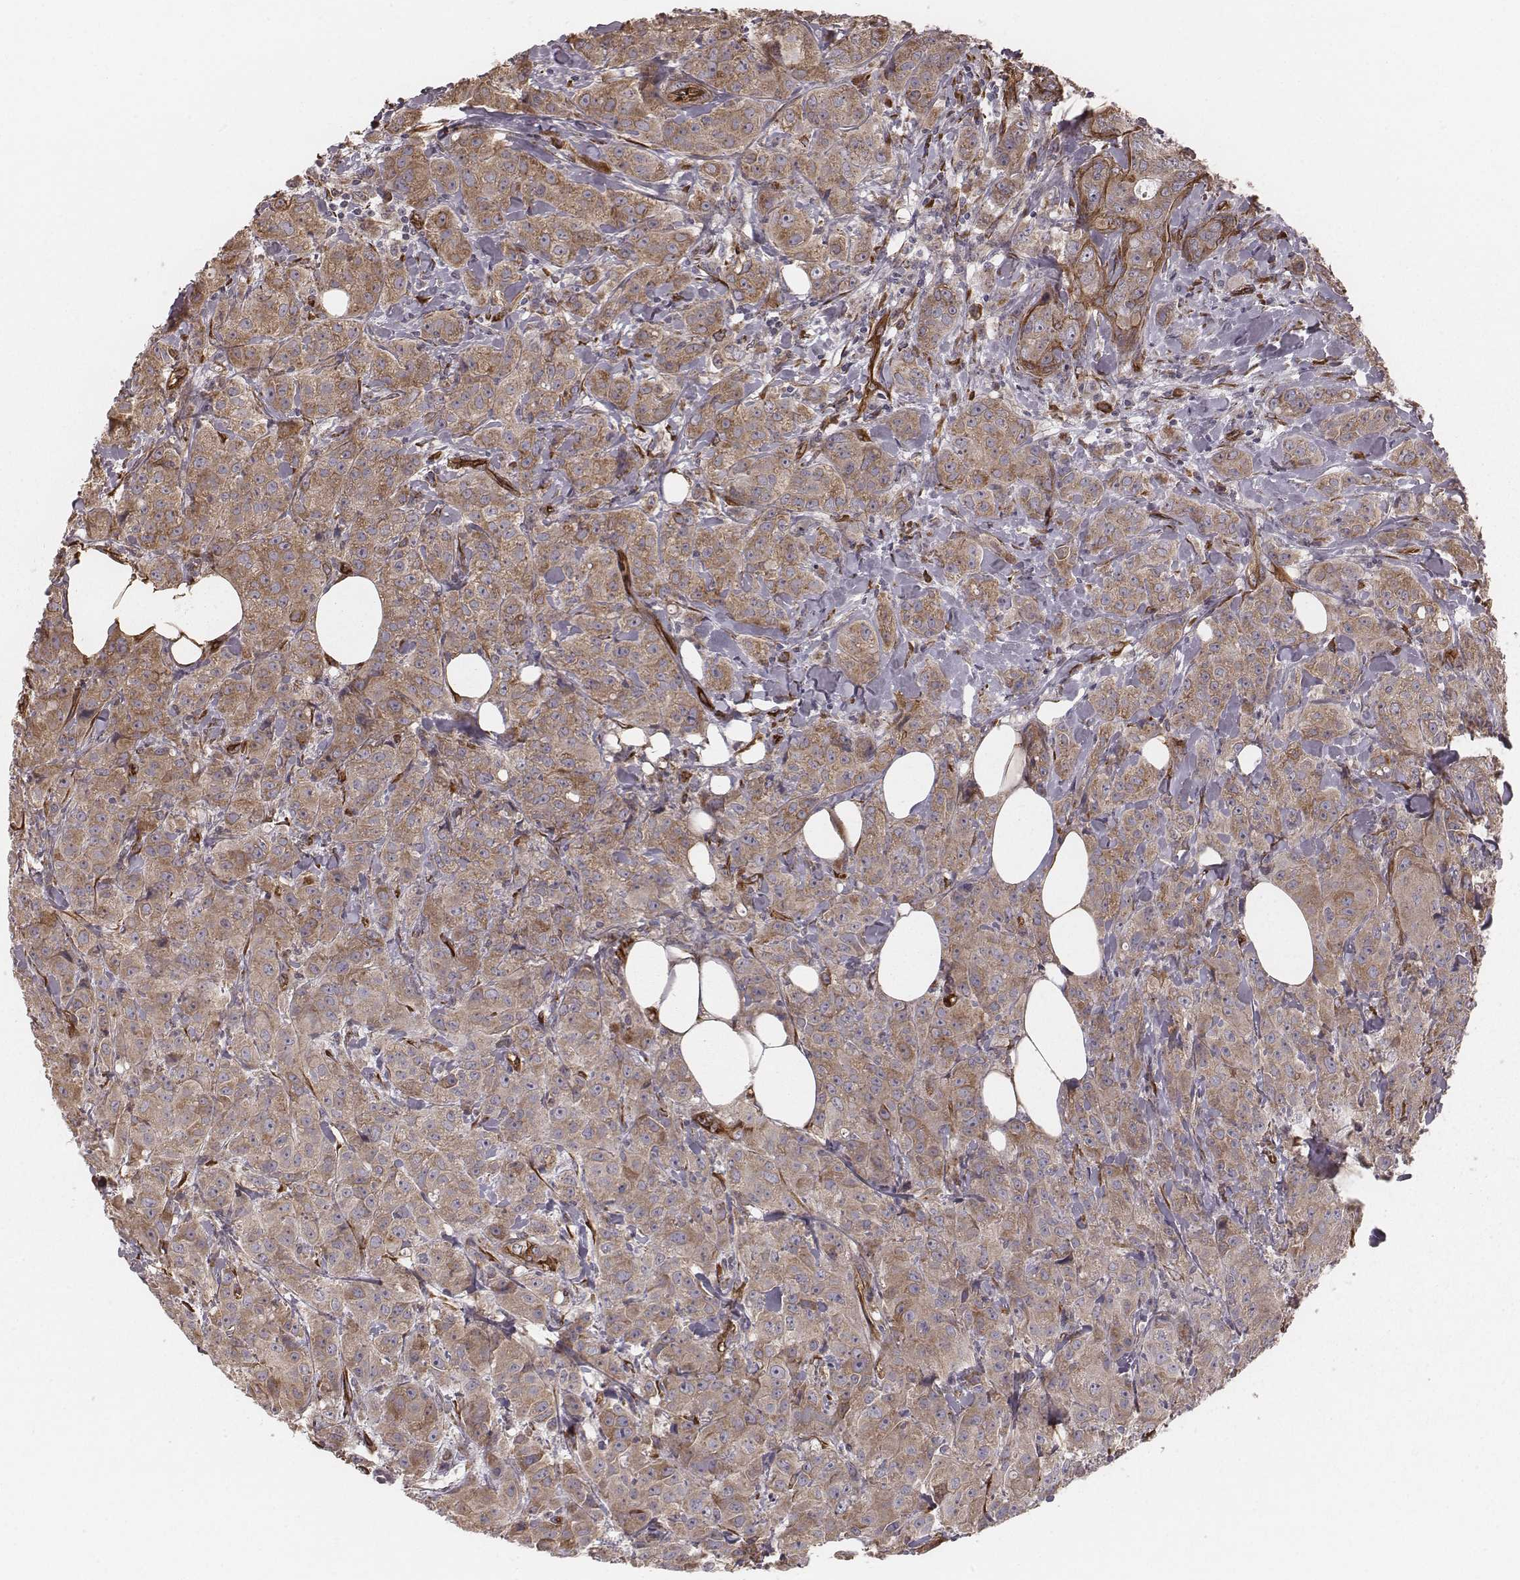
{"staining": {"intensity": "moderate", "quantity": ">75%", "location": "cytoplasmic/membranous"}, "tissue": "breast cancer", "cell_type": "Tumor cells", "image_type": "cancer", "snomed": [{"axis": "morphology", "description": "Duct carcinoma"}, {"axis": "topography", "description": "Breast"}], "caption": "A high-resolution histopathology image shows IHC staining of infiltrating ductal carcinoma (breast), which exhibits moderate cytoplasmic/membranous expression in about >75% of tumor cells.", "gene": "PALMD", "patient": {"sex": "female", "age": 43}}